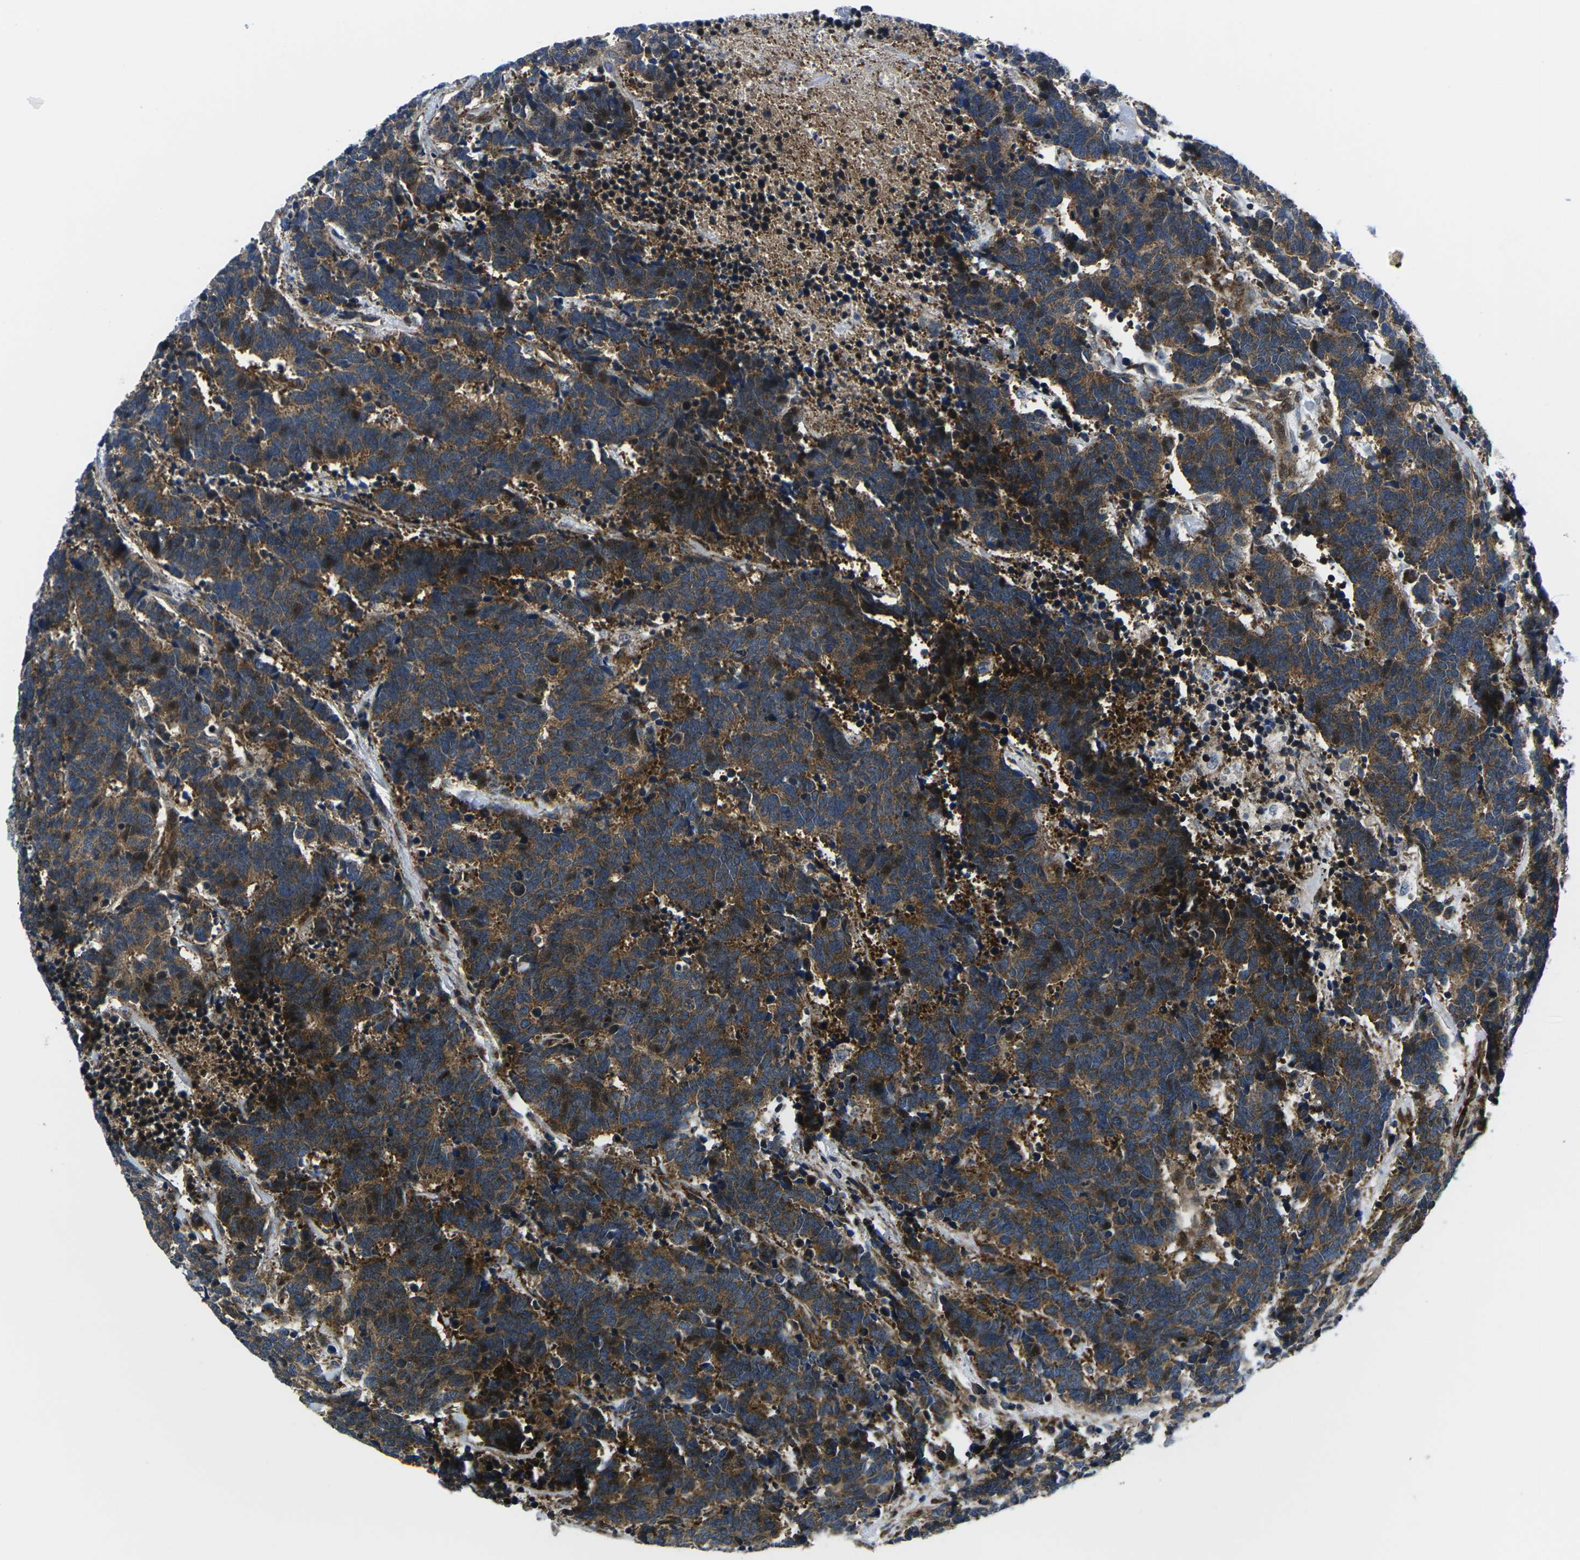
{"staining": {"intensity": "moderate", "quantity": ">75%", "location": "cytoplasmic/membranous"}, "tissue": "carcinoid", "cell_type": "Tumor cells", "image_type": "cancer", "snomed": [{"axis": "morphology", "description": "Carcinoma, NOS"}, {"axis": "morphology", "description": "Carcinoid, malignant, NOS"}, {"axis": "topography", "description": "Urinary bladder"}], "caption": "A high-resolution image shows IHC staining of carcinoma, which exhibits moderate cytoplasmic/membranous positivity in about >75% of tumor cells.", "gene": "EIF4E", "patient": {"sex": "male", "age": 57}}